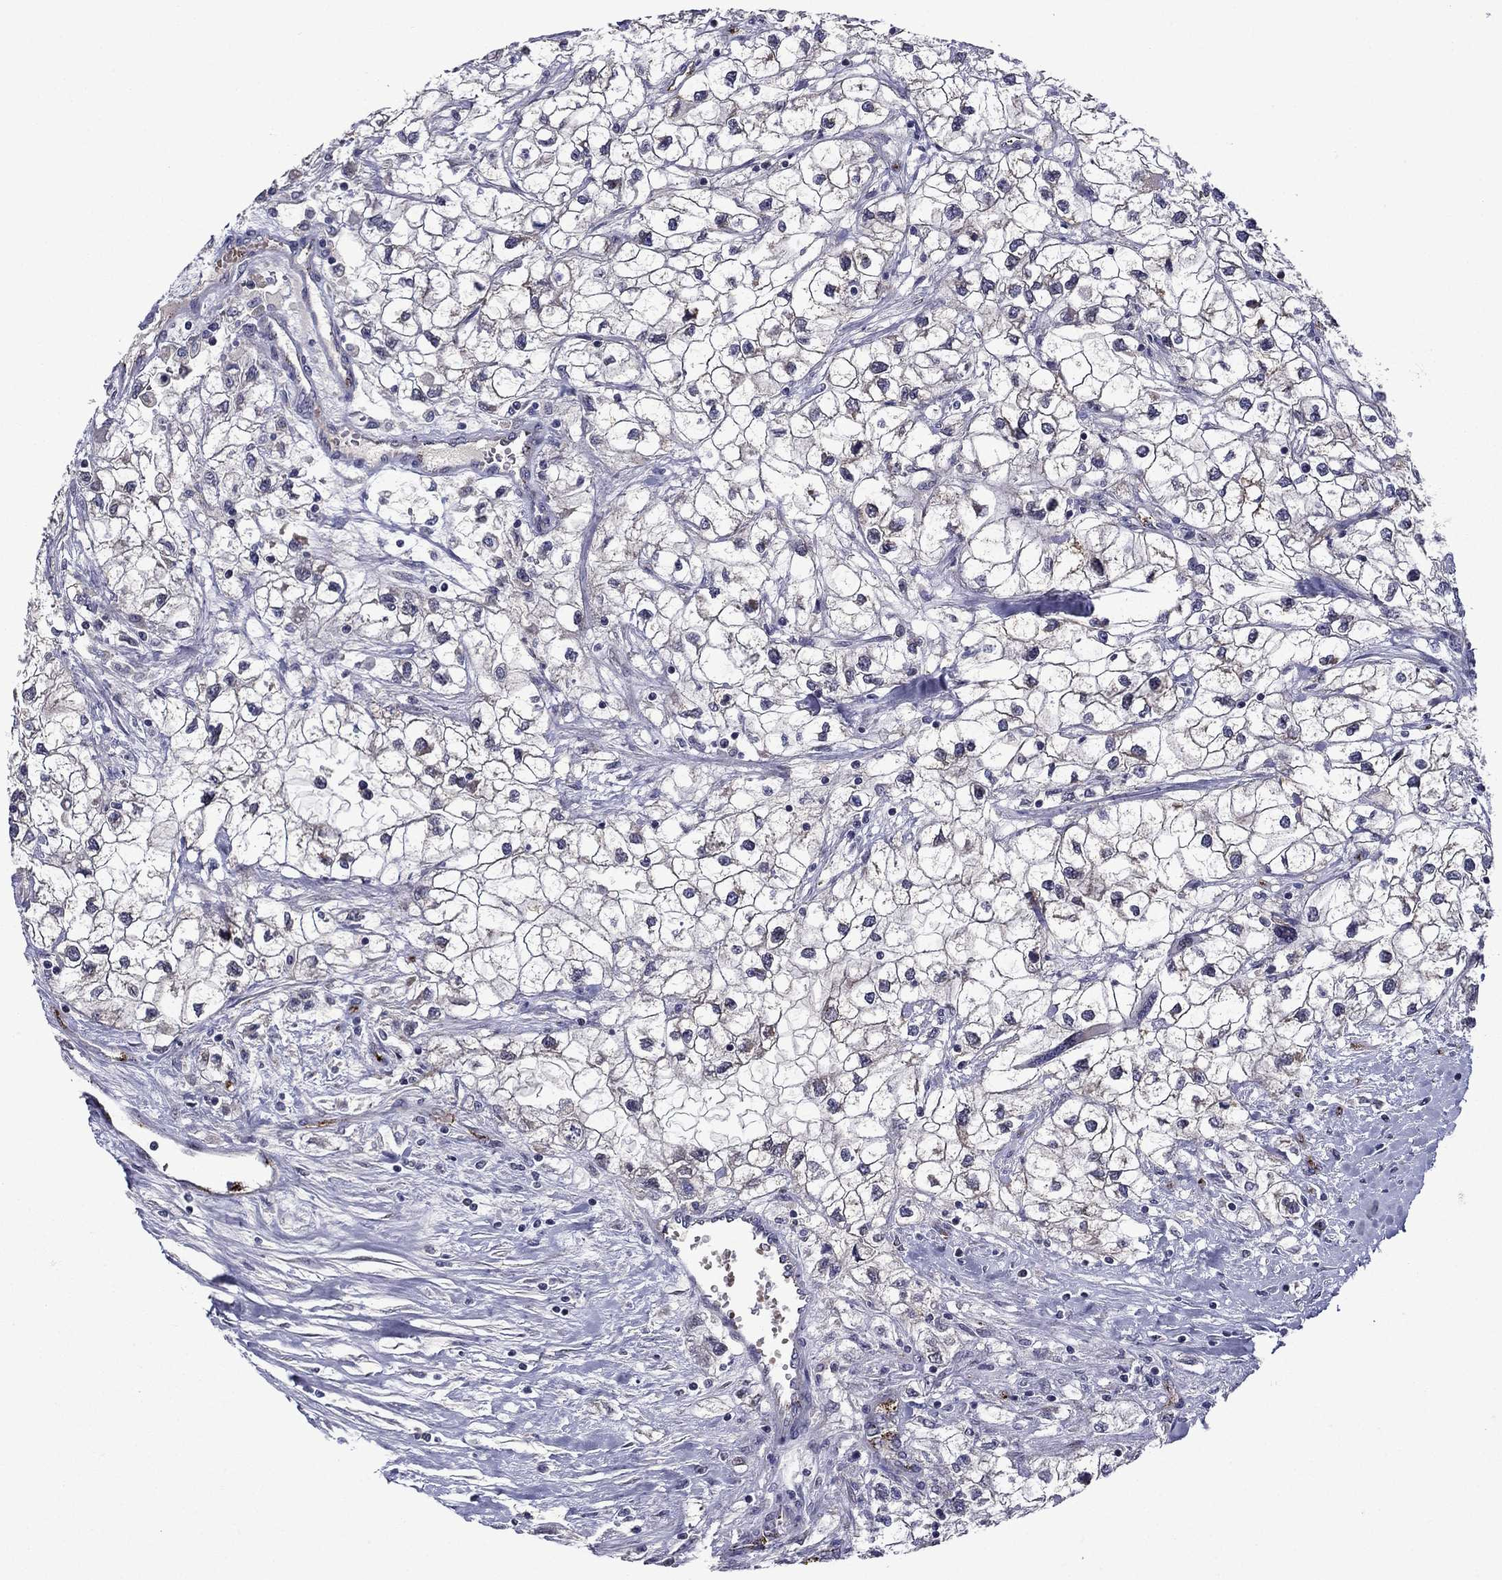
{"staining": {"intensity": "negative", "quantity": "none", "location": "none"}, "tissue": "renal cancer", "cell_type": "Tumor cells", "image_type": "cancer", "snomed": [{"axis": "morphology", "description": "Adenocarcinoma, NOS"}, {"axis": "topography", "description": "Kidney"}], "caption": "Renal cancer (adenocarcinoma) was stained to show a protein in brown. There is no significant positivity in tumor cells.", "gene": "SLITRK1", "patient": {"sex": "male", "age": 59}}